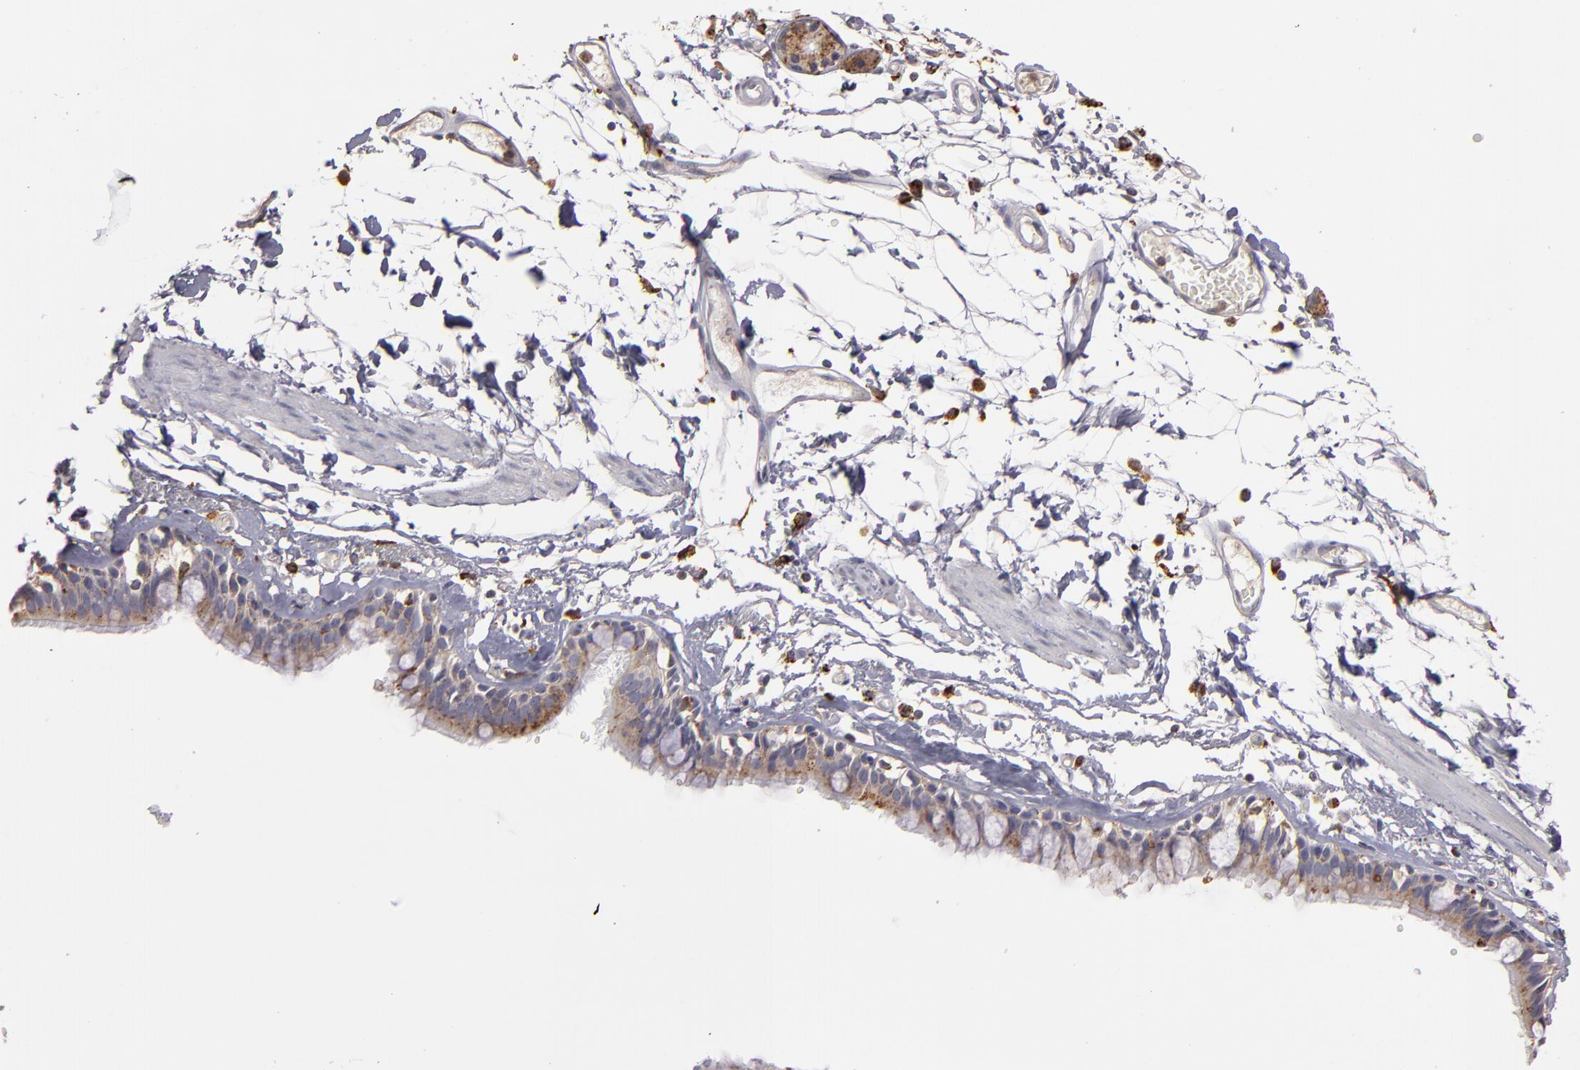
{"staining": {"intensity": "moderate", "quantity": ">75%", "location": "cytoplasmic/membranous"}, "tissue": "bronchus", "cell_type": "Respiratory epithelial cells", "image_type": "normal", "snomed": [{"axis": "morphology", "description": "Normal tissue, NOS"}, {"axis": "topography", "description": "Bronchus"}, {"axis": "topography", "description": "Lung"}], "caption": "Brown immunohistochemical staining in benign human bronchus demonstrates moderate cytoplasmic/membranous expression in about >75% of respiratory epithelial cells.", "gene": "TRAF1", "patient": {"sex": "female", "age": 56}}